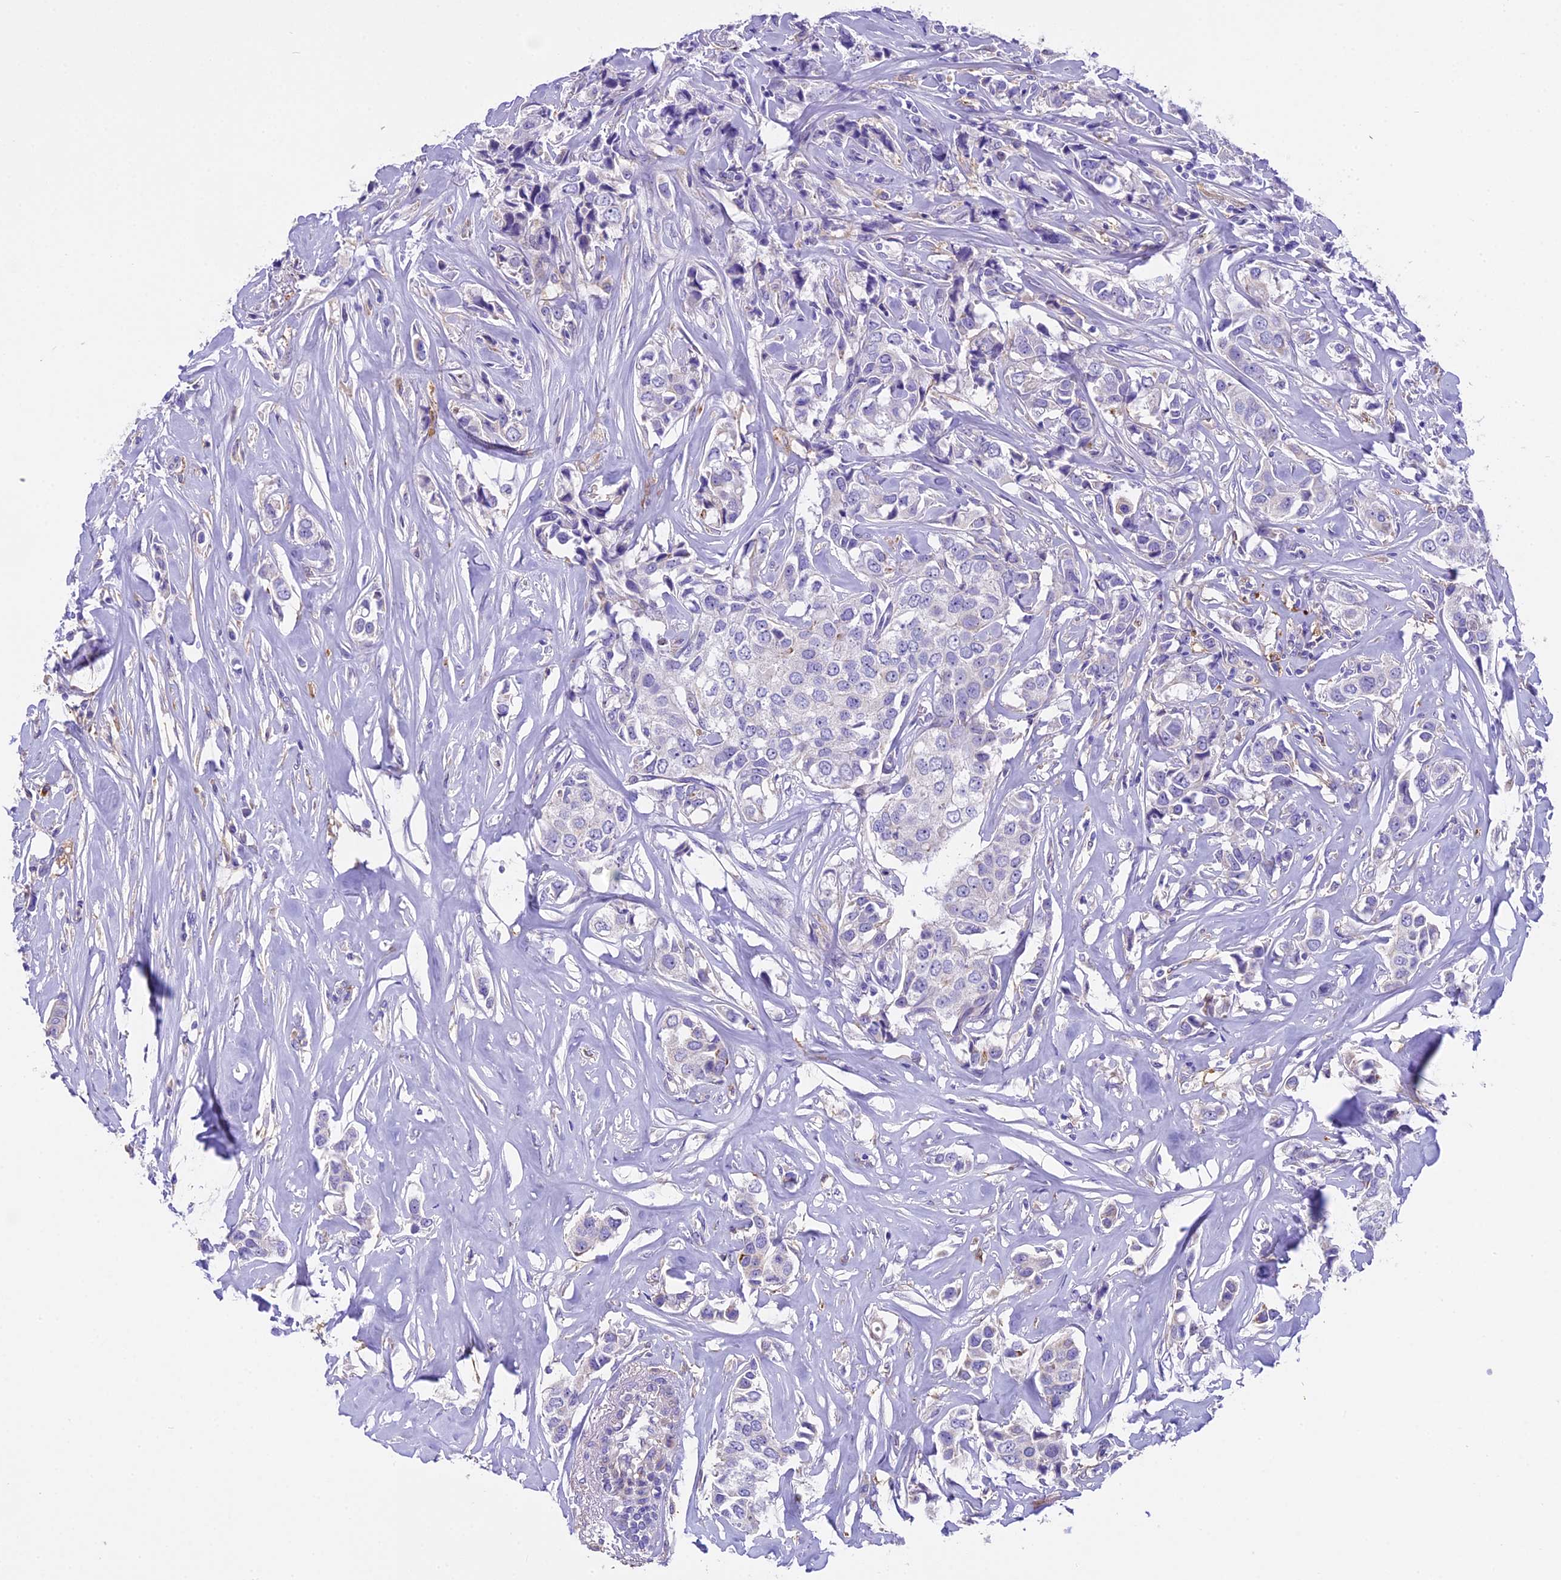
{"staining": {"intensity": "negative", "quantity": "none", "location": "none"}, "tissue": "breast cancer", "cell_type": "Tumor cells", "image_type": "cancer", "snomed": [{"axis": "morphology", "description": "Duct carcinoma"}, {"axis": "topography", "description": "Breast"}], "caption": "This is an immunohistochemistry photomicrograph of human breast cancer. There is no positivity in tumor cells.", "gene": "NOD2", "patient": {"sex": "female", "age": 80}}